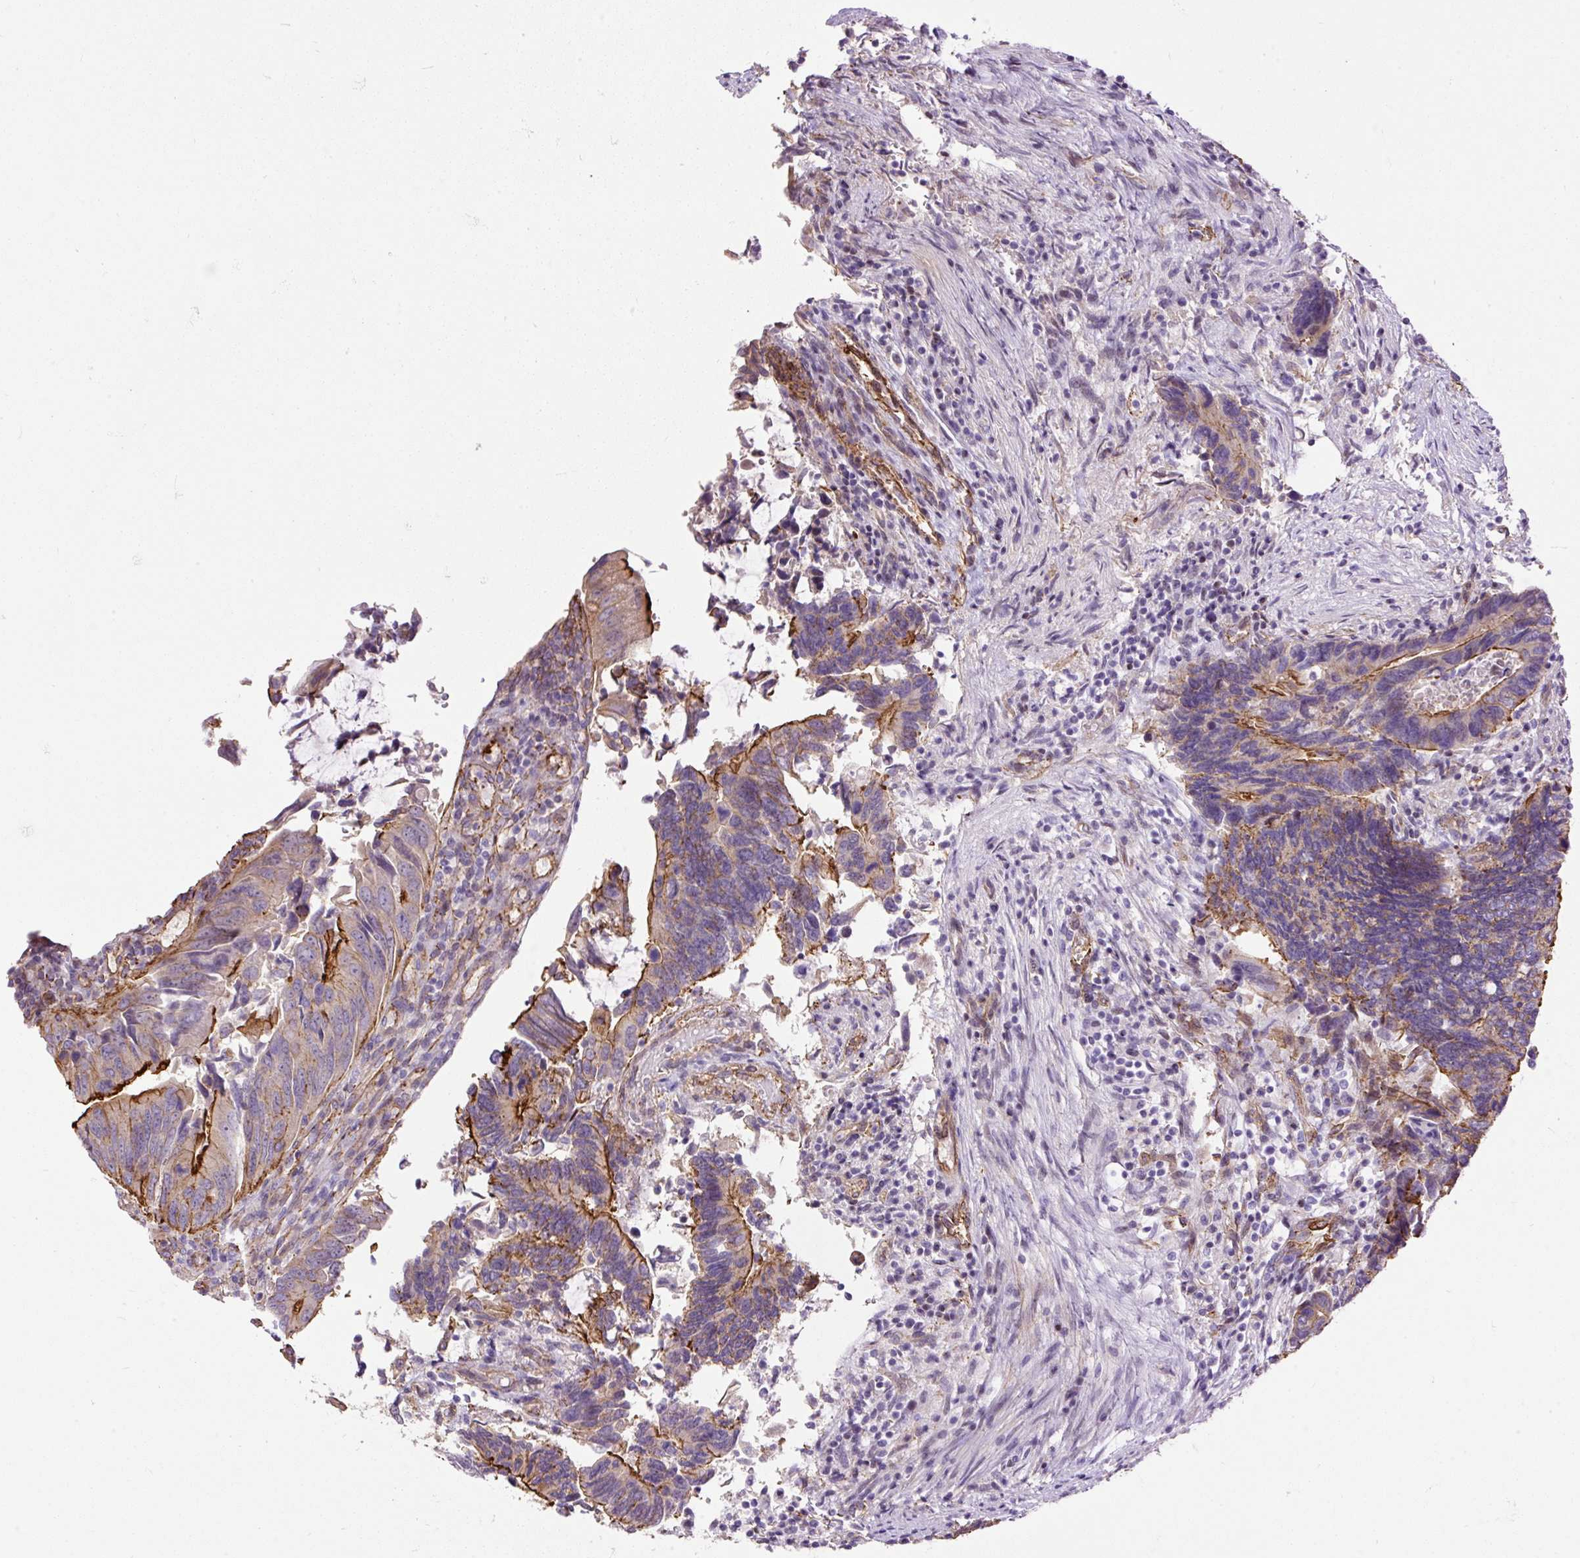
{"staining": {"intensity": "strong", "quantity": "<25%", "location": "cytoplasmic/membranous"}, "tissue": "colorectal cancer", "cell_type": "Tumor cells", "image_type": "cancer", "snomed": [{"axis": "morphology", "description": "Adenocarcinoma, NOS"}, {"axis": "topography", "description": "Colon"}], "caption": "High-magnification brightfield microscopy of colorectal cancer (adenocarcinoma) stained with DAB (3,3'-diaminobenzidine) (brown) and counterstained with hematoxylin (blue). tumor cells exhibit strong cytoplasmic/membranous positivity is present in about<25% of cells.", "gene": "MAGEB16", "patient": {"sex": "male", "age": 87}}